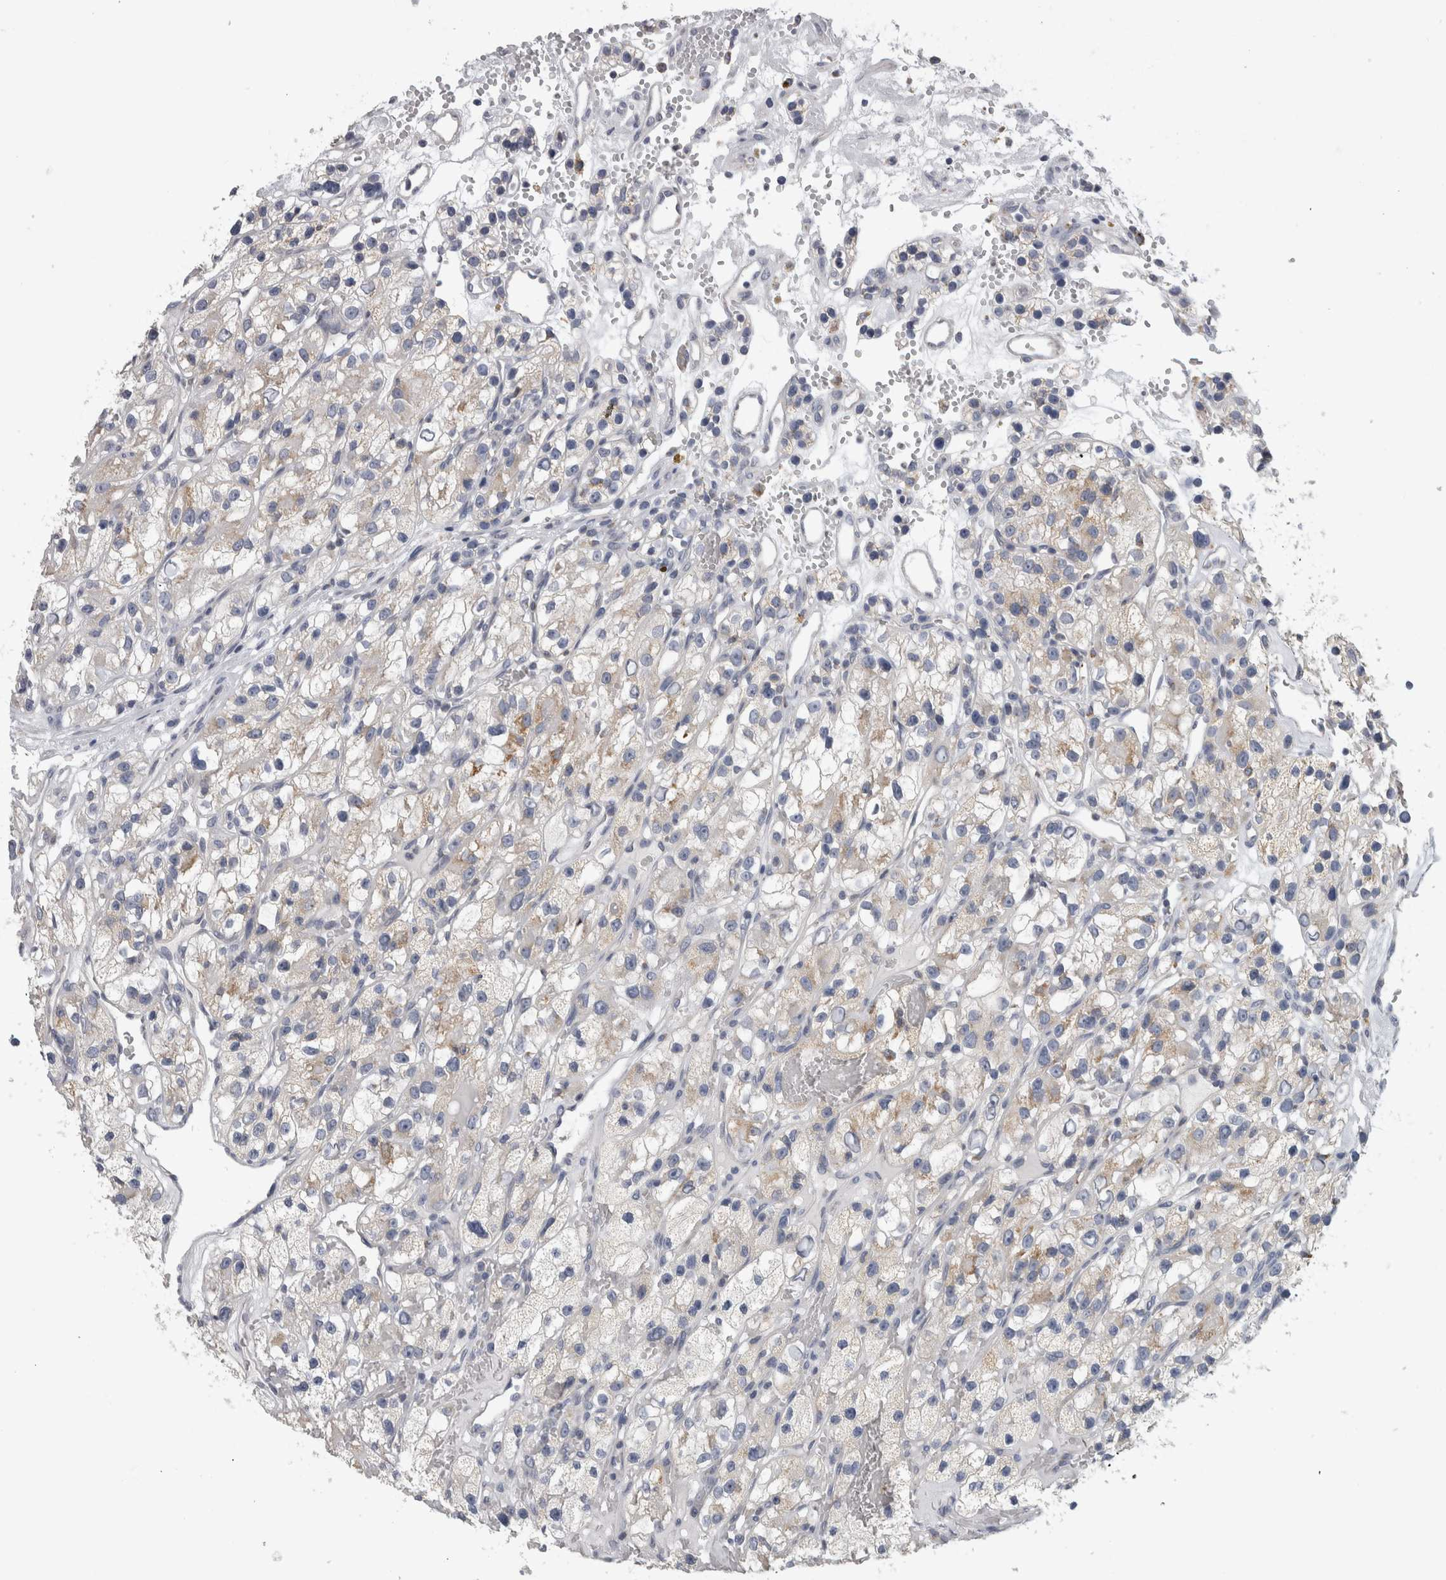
{"staining": {"intensity": "weak", "quantity": "<25%", "location": "cytoplasmic/membranous"}, "tissue": "renal cancer", "cell_type": "Tumor cells", "image_type": "cancer", "snomed": [{"axis": "morphology", "description": "Adenocarcinoma, NOS"}, {"axis": "topography", "description": "Kidney"}], "caption": "Immunohistochemical staining of human adenocarcinoma (renal) shows no significant positivity in tumor cells. Brightfield microscopy of IHC stained with DAB (3,3'-diaminobenzidine) (brown) and hematoxylin (blue), captured at high magnification.", "gene": "DHRS4", "patient": {"sex": "female", "age": 57}}